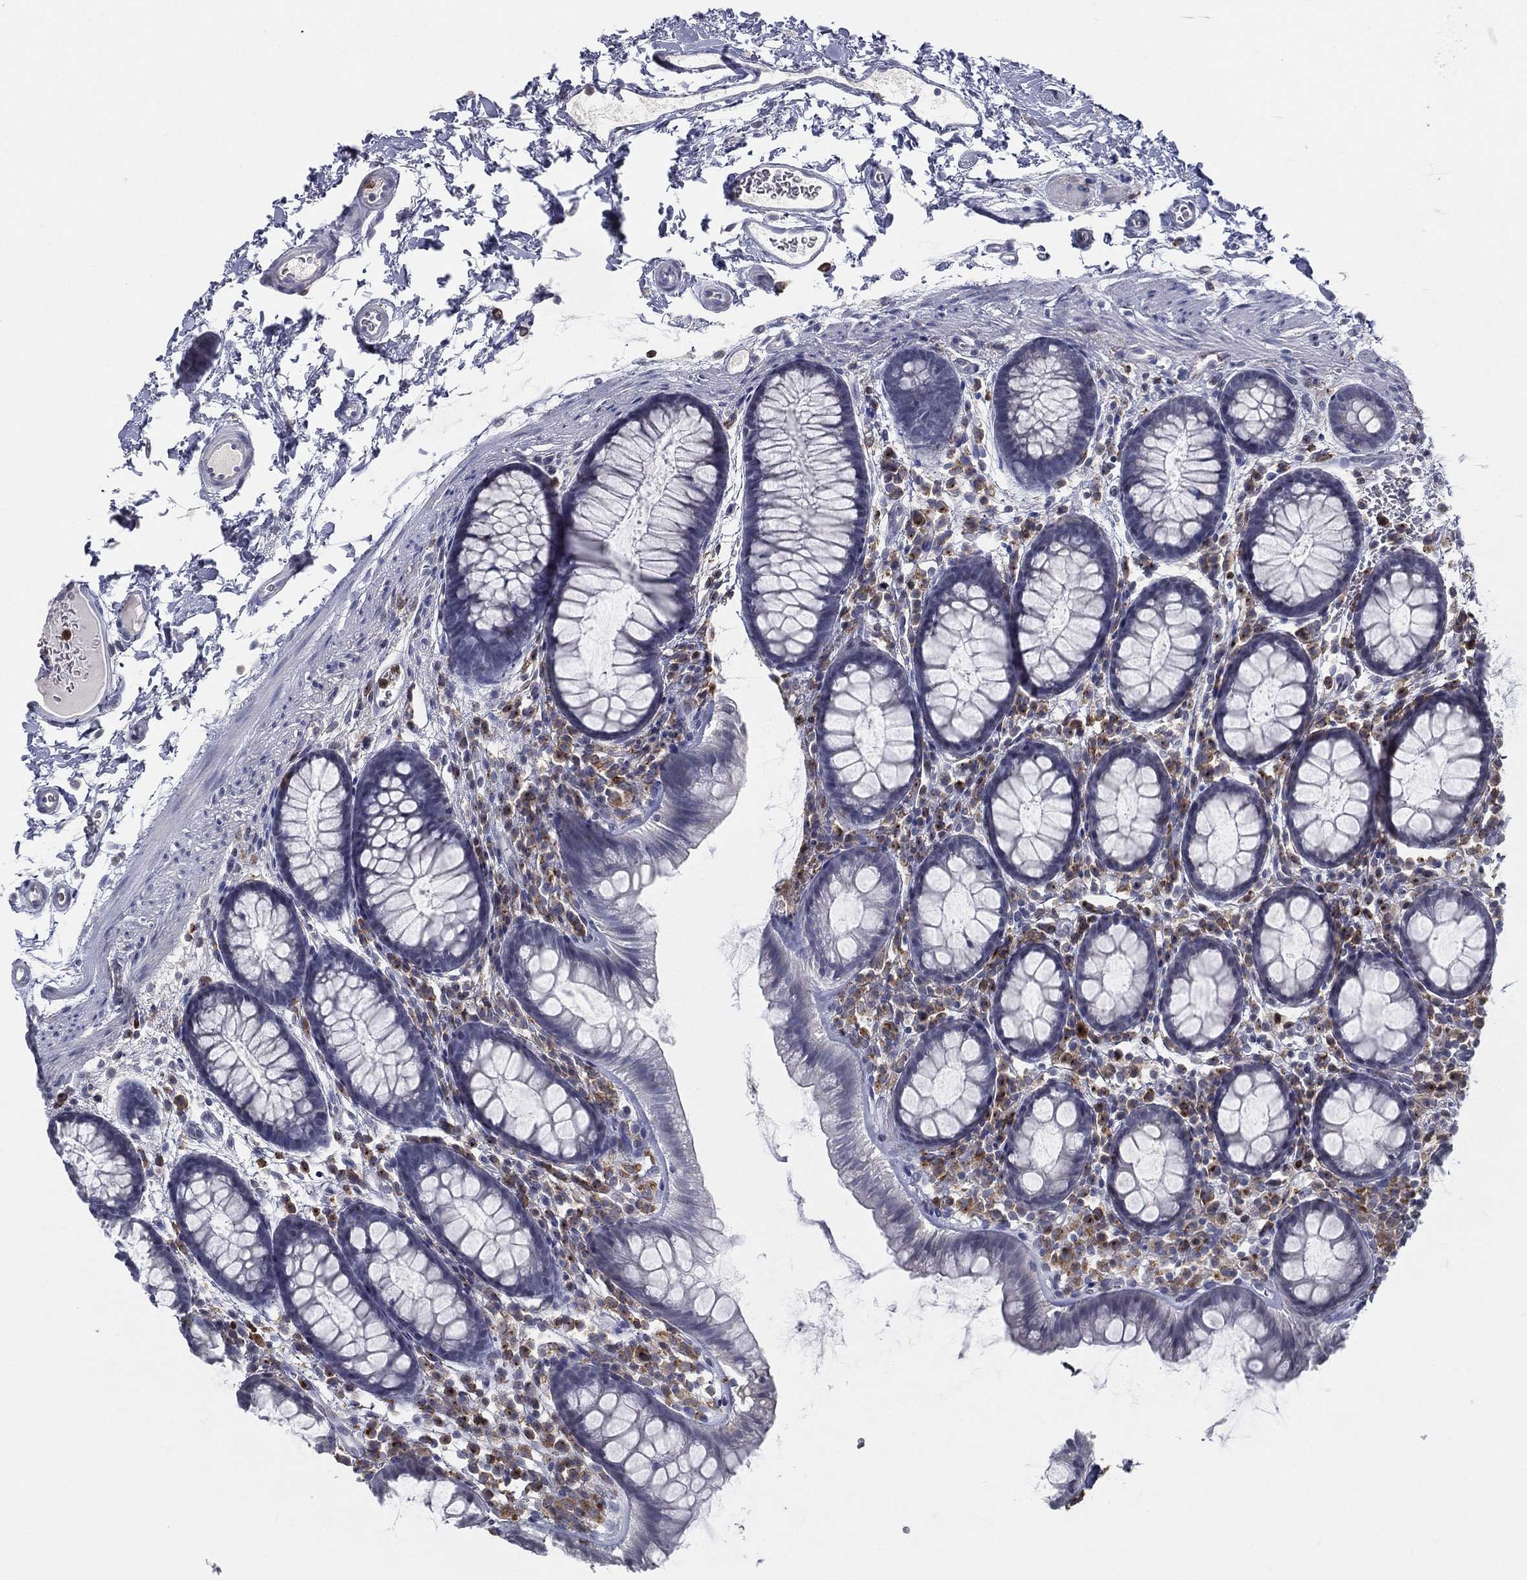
{"staining": {"intensity": "negative", "quantity": "none", "location": "none"}, "tissue": "colon", "cell_type": "Endothelial cells", "image_type": "normal", "snomed": [{"axis": "morphology", "description": "Normal tissue, NOS"}, {"axis": "topography", "description": "Colon"}], "caption": "Immunohistochemistry image of normal human colon stained for a protein (brown), which shows no staining in endothelial cells.", "gene": "EVI2B", "patient": {"sex": "male", "age": 76}}